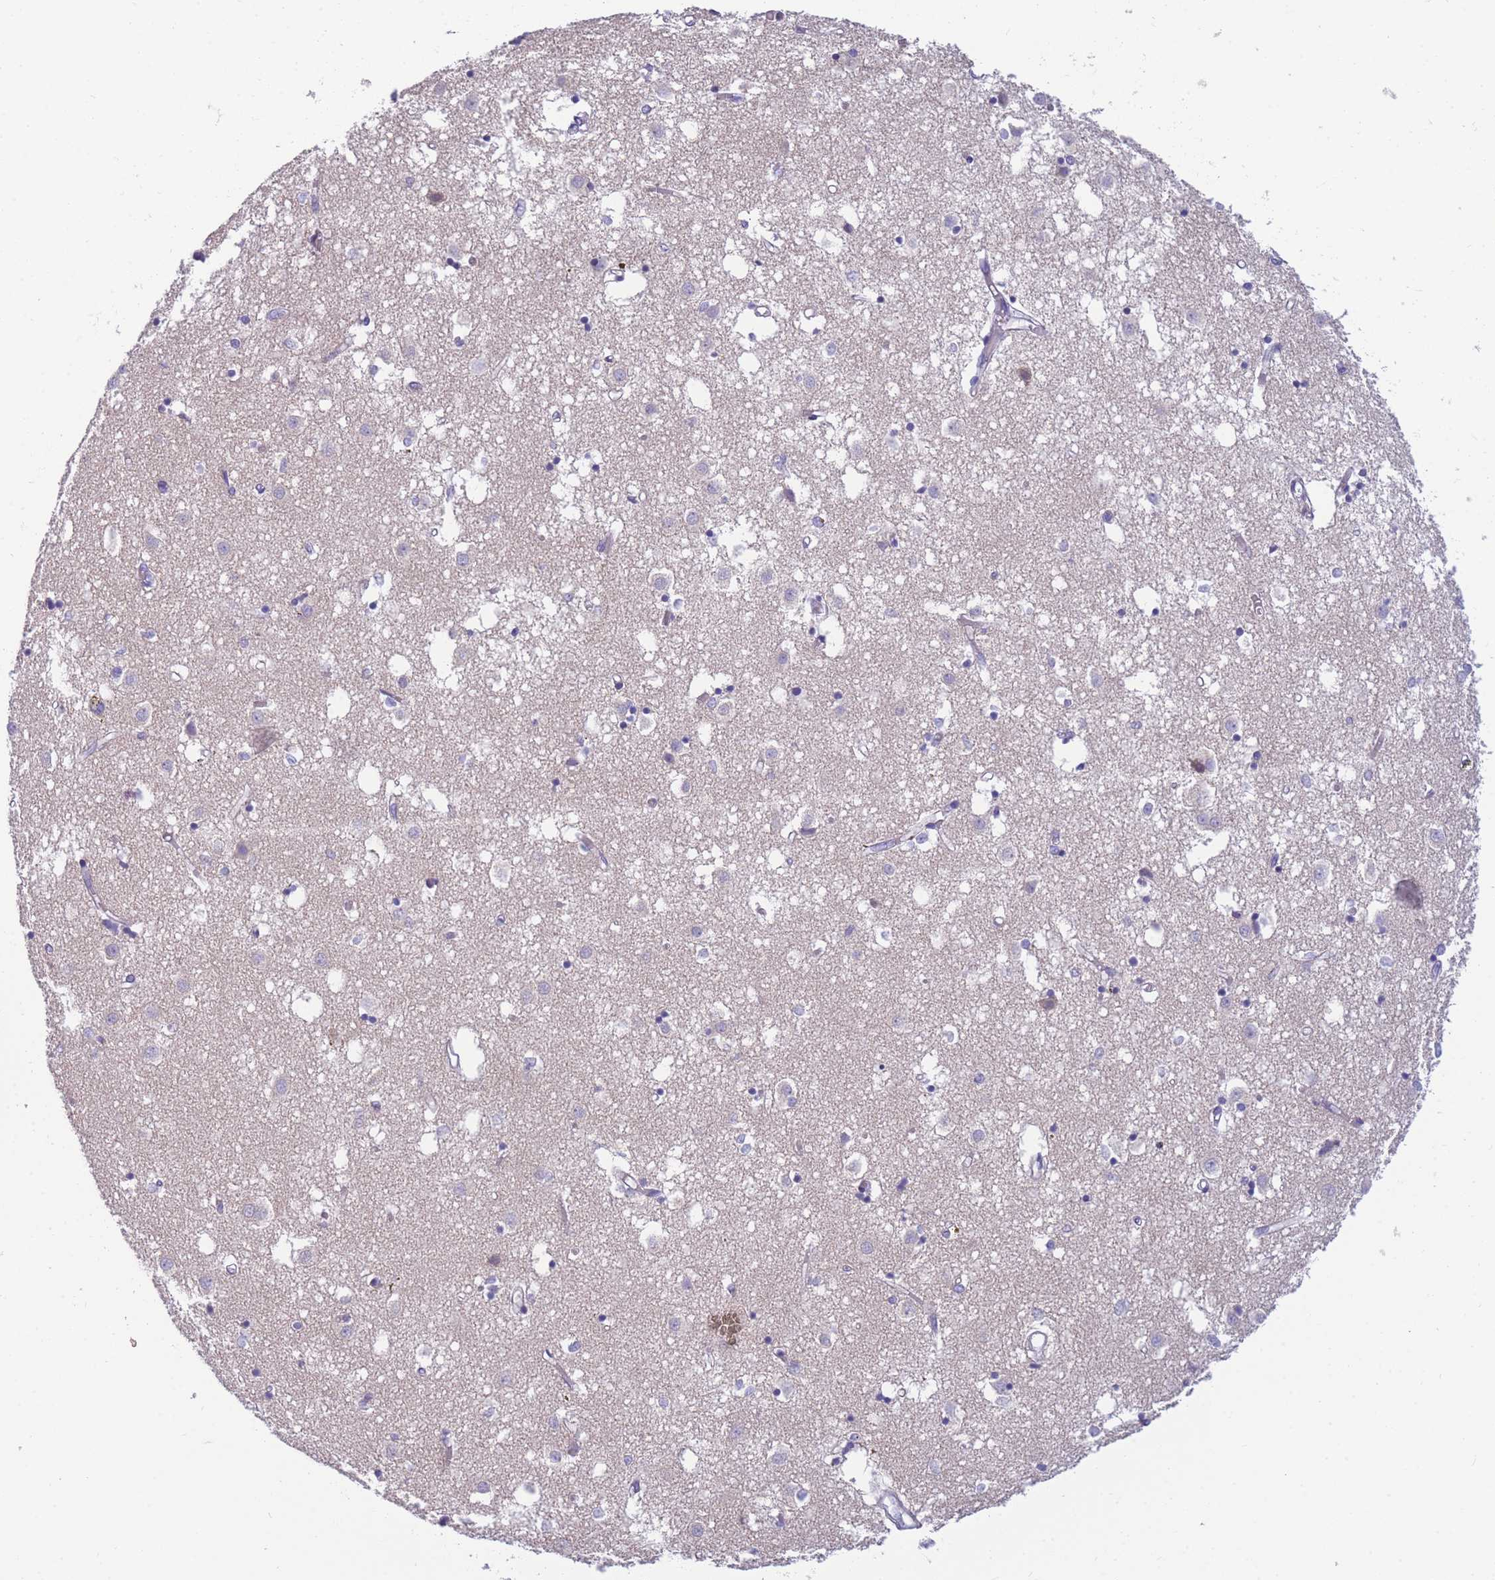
{"staining": {"intensity": "negative", "quantity": "none", "location": "none"}, "tissue": "caudate", "cell_type": "Glial cells", "image_type": "normal", "snomed": [{"axis": "morphology", "description": "Normal tissue, NOS"}, {"axis": "topography", "description": "Lateral ventricle wall"}], "caption": "This is an immunohistochemistry photomicrograph of unremarkable caudate. There is no expression in glial cells.", "gene": "DHRS11", "patient": {"sex": "male", "age": 70}}